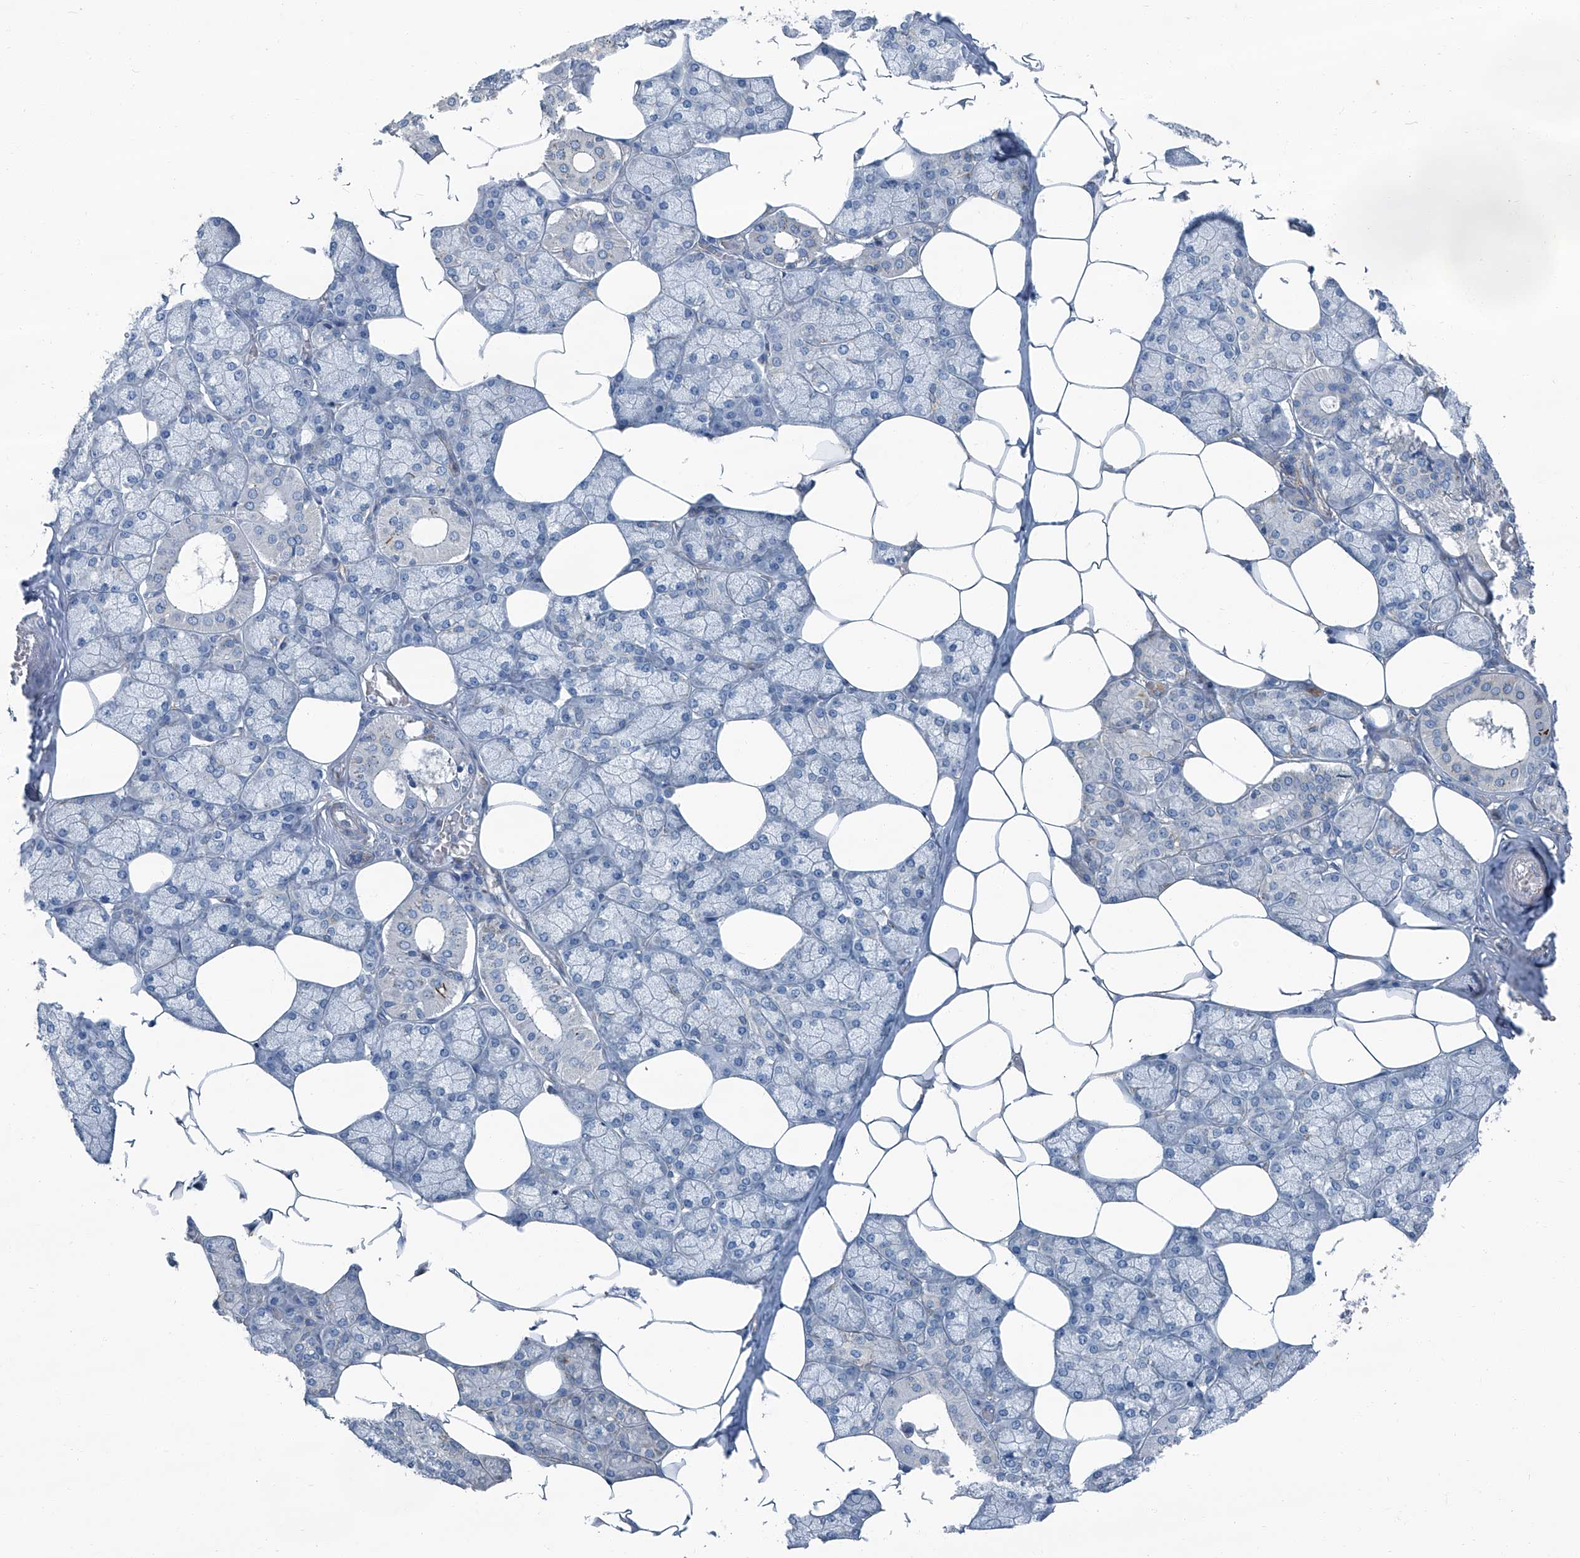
{"staining": {"intensity": "negative", "quantity": "none", "location": "none"}, "tissue": "salivary gland", "cell_type": "Glandular cells", "image_type": "normal", "snomed": [{"axis": "morphology", "description": "Normal tissue, NOS"}, {"axis": "topography", "description": "Salivary gland"}], "caption": "Immunohistochemistry of benign salivary gland shows no expression in glandular cells. Brightfield microscopy of immunohistochemistry (IHC) stained with DAB (3,3'-diaminobenzidine) (brown) and hematoxylin (blue), captured at high magnification.", "gene": "SEPTIN7", "patient": {"sex": "male", "age": 62}}